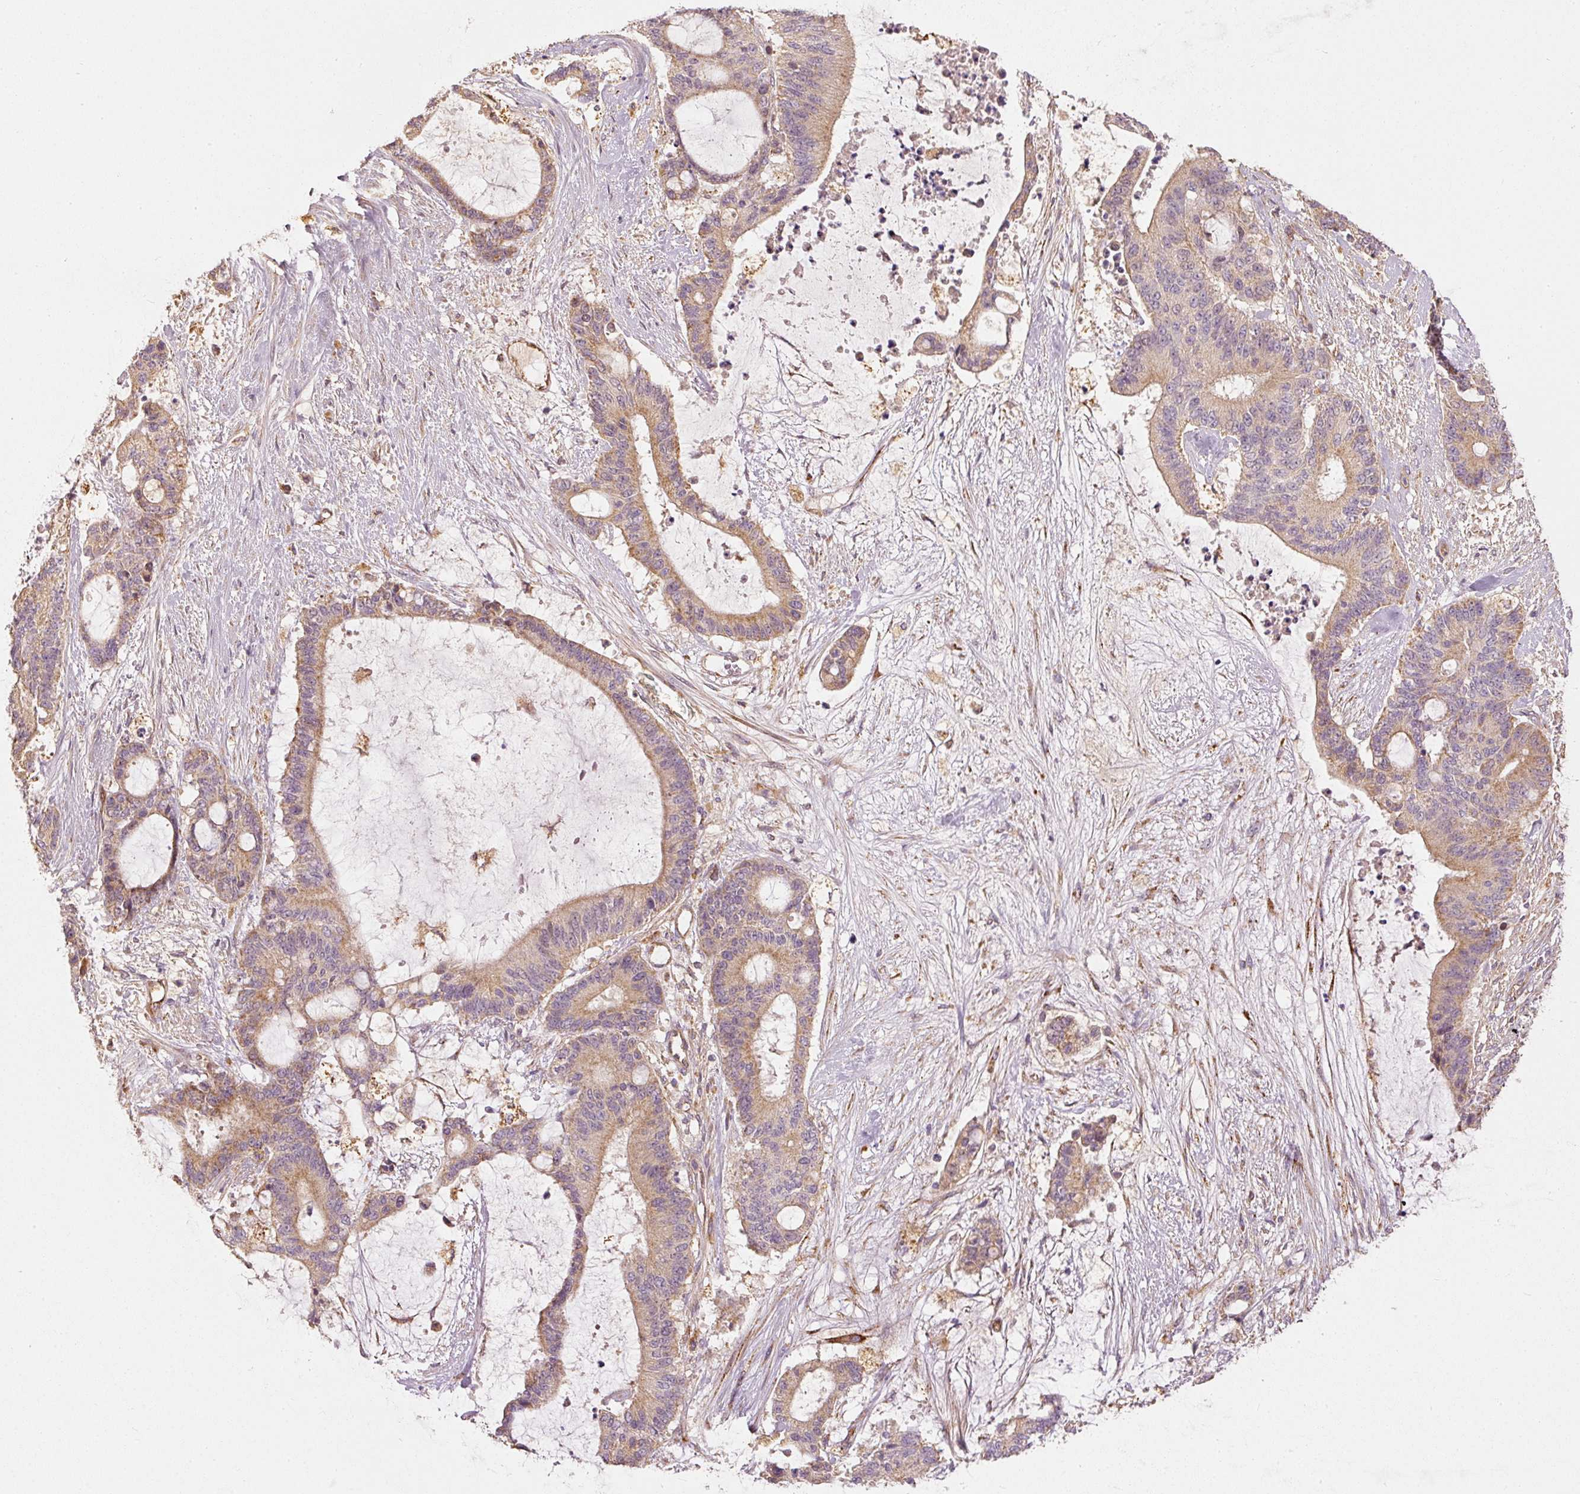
{"staining": {"intensity": "moderate", "quantity": ">75%", "location": "cytoplasmic/membranous"}, "tissue": "liver cancer", "cell_type": "Tumor cells", "image_type": "cancer", "snomed": [{"axis": "morphology", "description": "Normal tissue, NOS"}, {"axis": "morphology", "description": "Cholangiocarcinoma"}, {"axis": "topography", "description": "Liver"}, {"axis": "topography", "description": "Peripheral nerve tissue"}], "caption": "Protein analysis of liver cancer tissue exhibits moderate cytoplasmic/membranous expression in about >75% of tumor cells. (brown staining indicates protein expression, while blue staining denotes nuclei).", "gene": "MTHFD1L", "patient": {"sex": "female", "age": 73}}